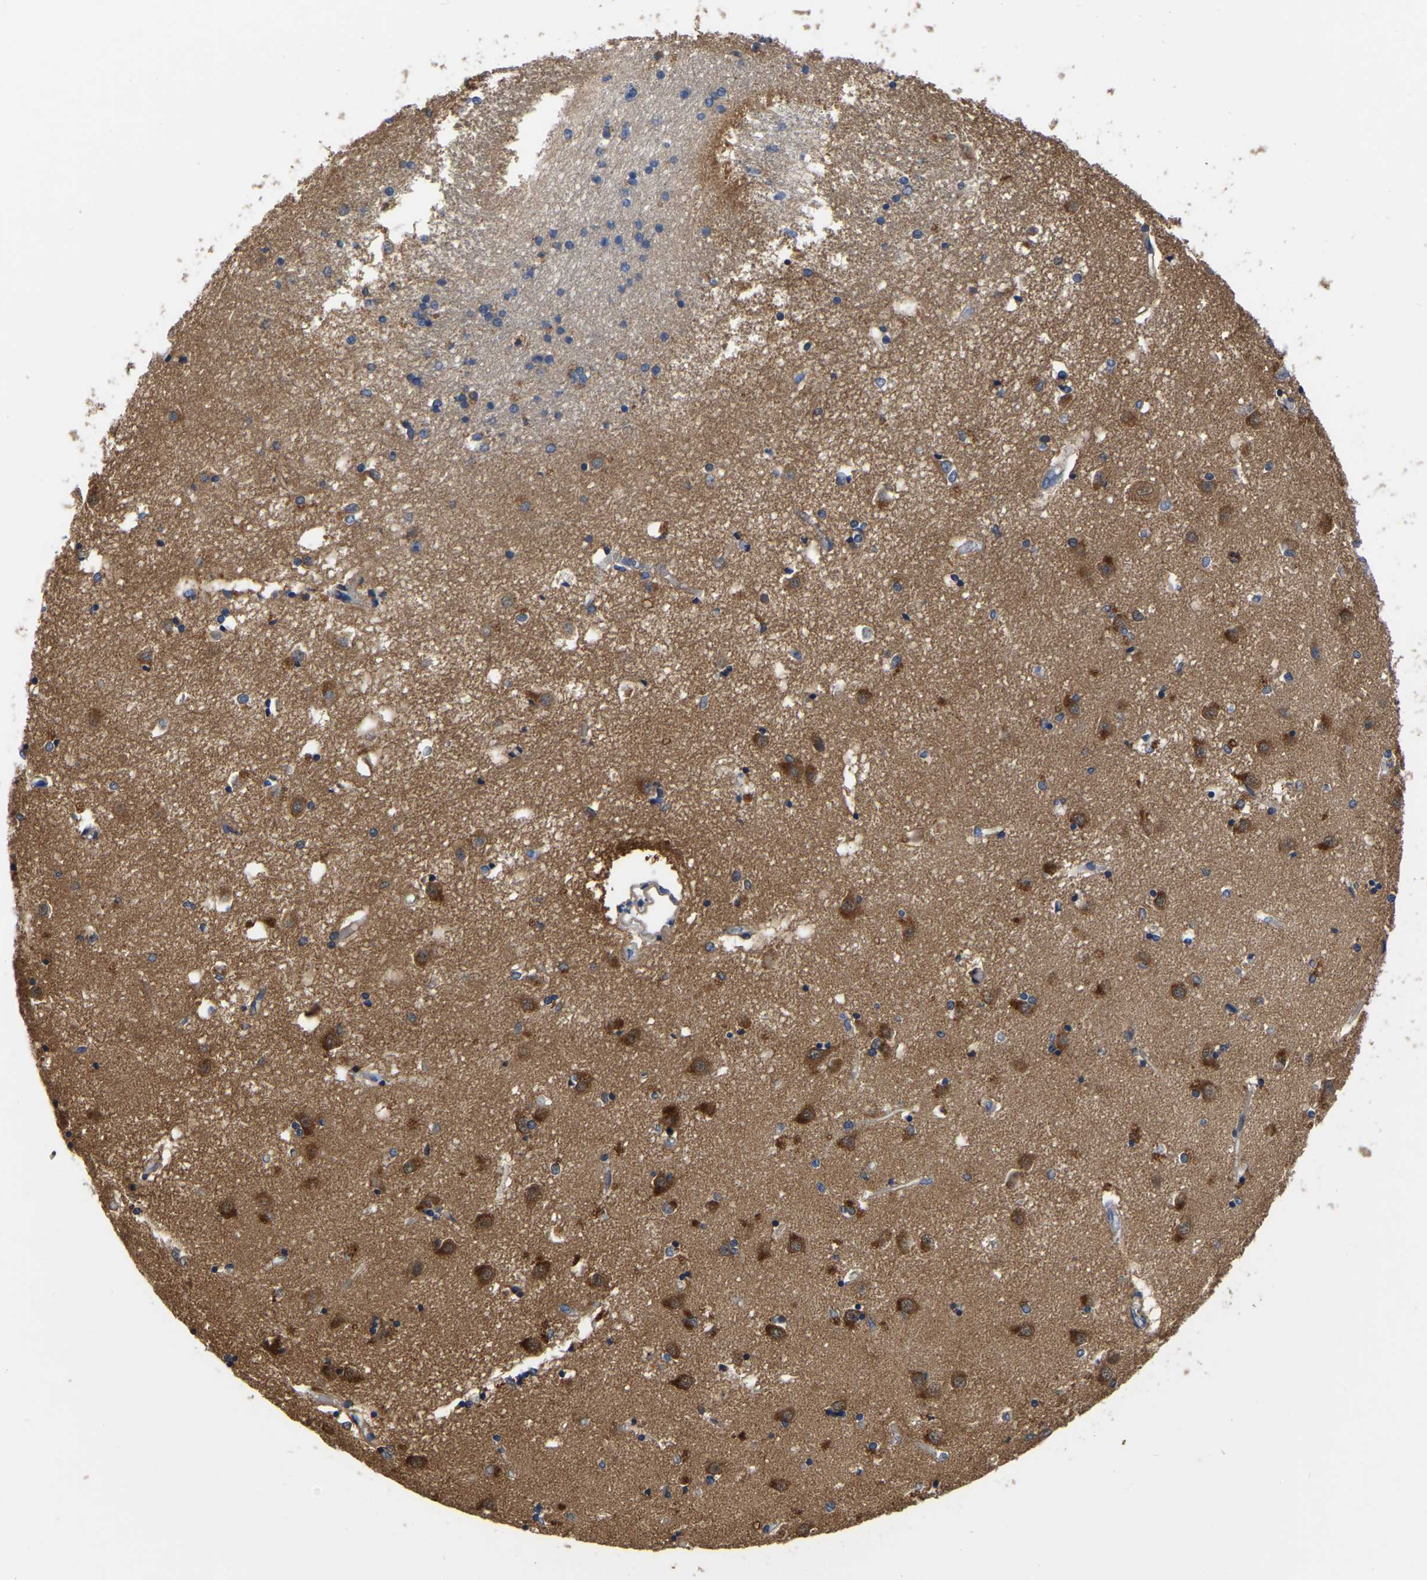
{"staining": {"intensity": "moderate", "quantity": "25%-75%", "location": "cytoplasmic/membranous"}, "tissue": "caudate", "cell_type": "Glial cells", "image_type": "normal", "snomed": [{"axis": "morphology", "description": "Normal tissue, NOS"}, {"axis": "topography", "description": "Lateral ventricle wall"}], "caption": "Protein positivity by immunohistochemistry (IHC) demonstrates moderate cytoplasmic/membranous positivity in approximately 25%-75% of glial cells in normal caudate. The staining was performed using DAB, with brown indicating positive protein expression. Nuclei are stained blue with hematoxylin.", "gene": "GARS1", "patient": {"sex": "male", "age": 45}}